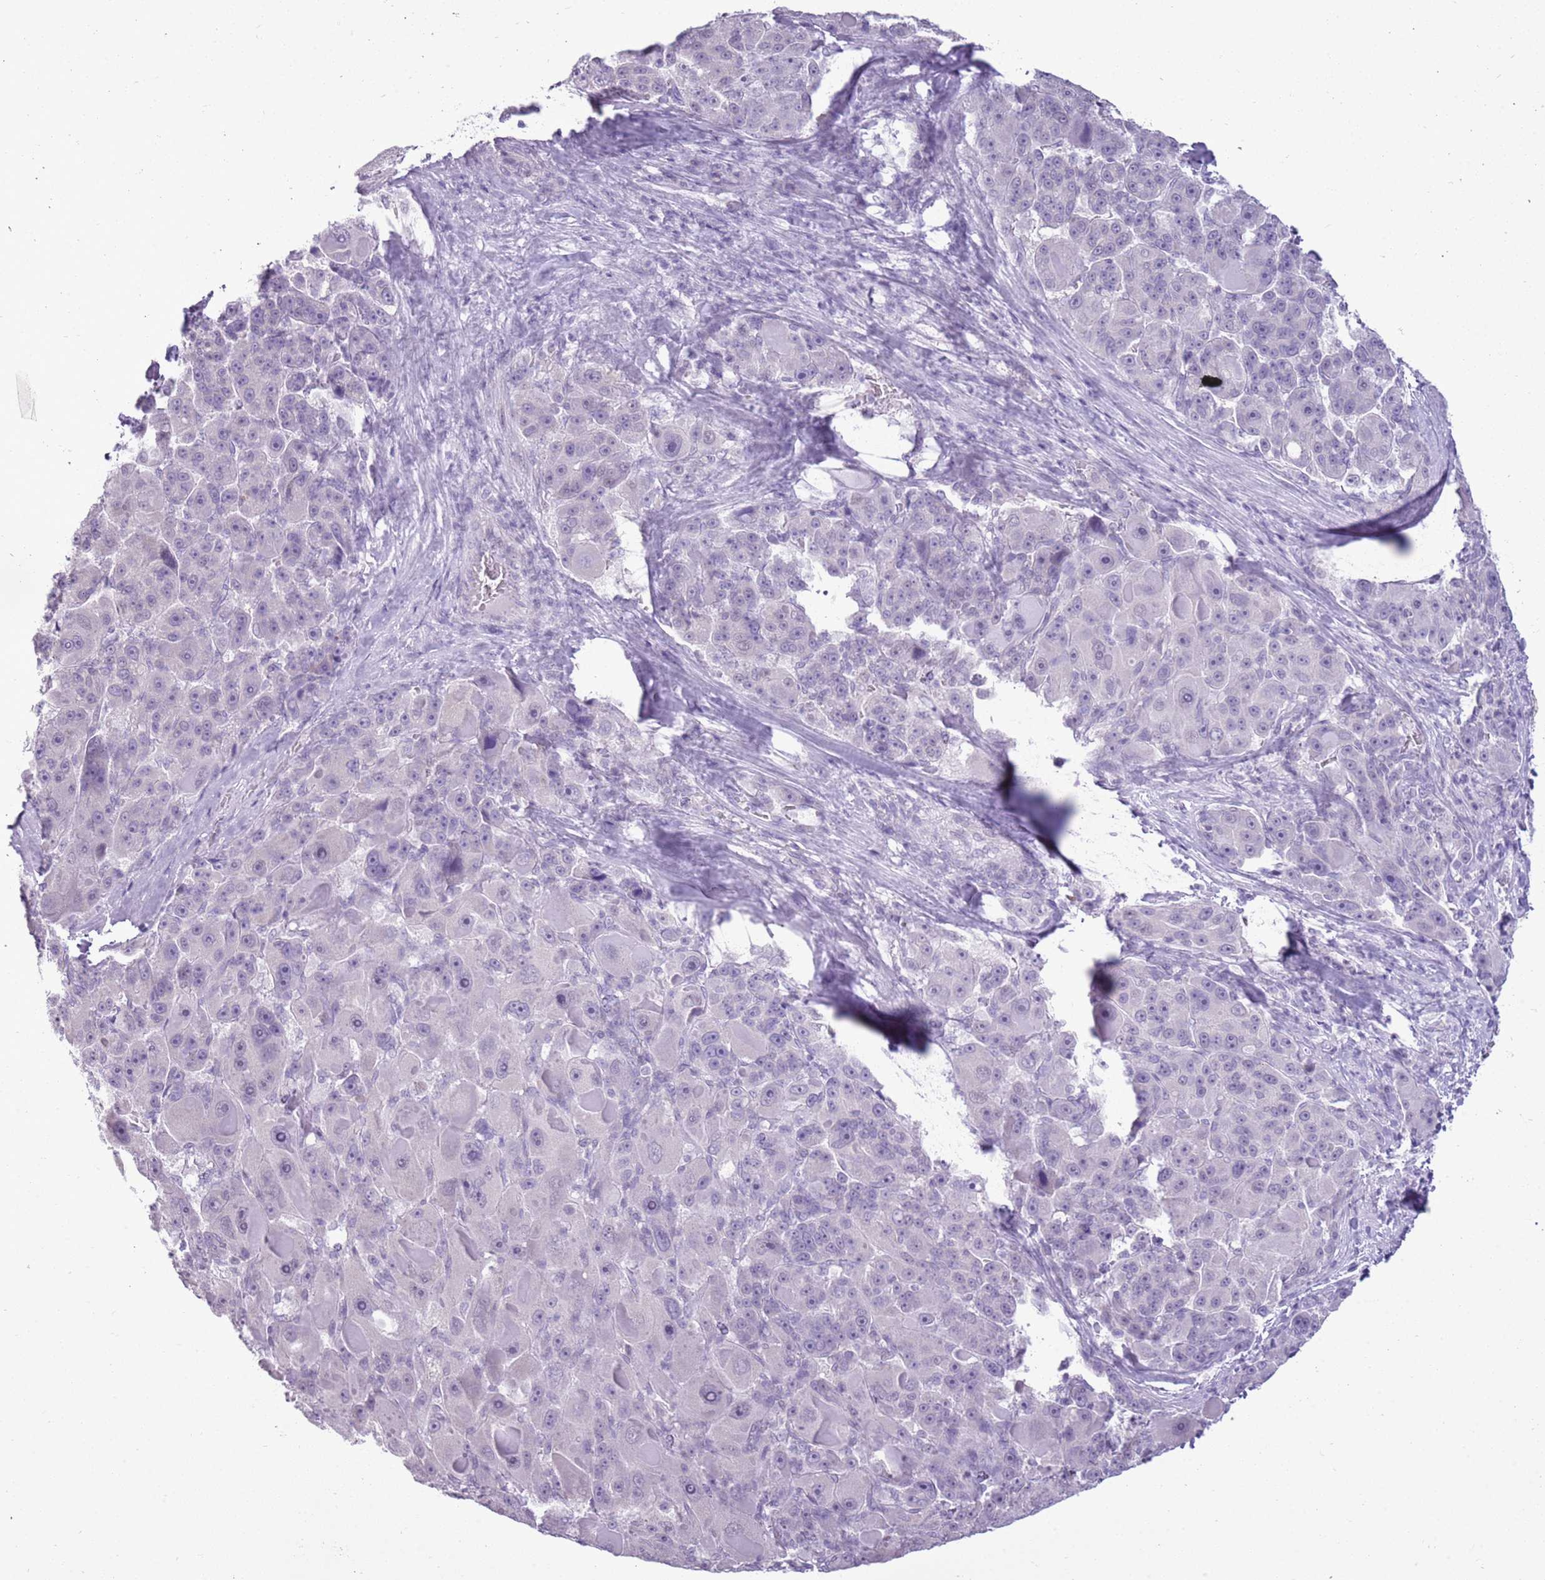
{"staining": {"intensity": "negative", "quantity": "none", "location": "none"}, "tissue": "liver cancer", "cell_type": "Tumor cells", "image_type": "cancer", "snomed": [{"axis": "morphology", "description": "Carcinoma, Hepatocellular, NOS"}, {"axis": "topography", "description": "Liver"}], "caption": "The micrograph exhibits no significant positivity in tumor cells of liver cancer.", "gene": "RPL3L", "patient": {"sex": "male", "age": 76}}